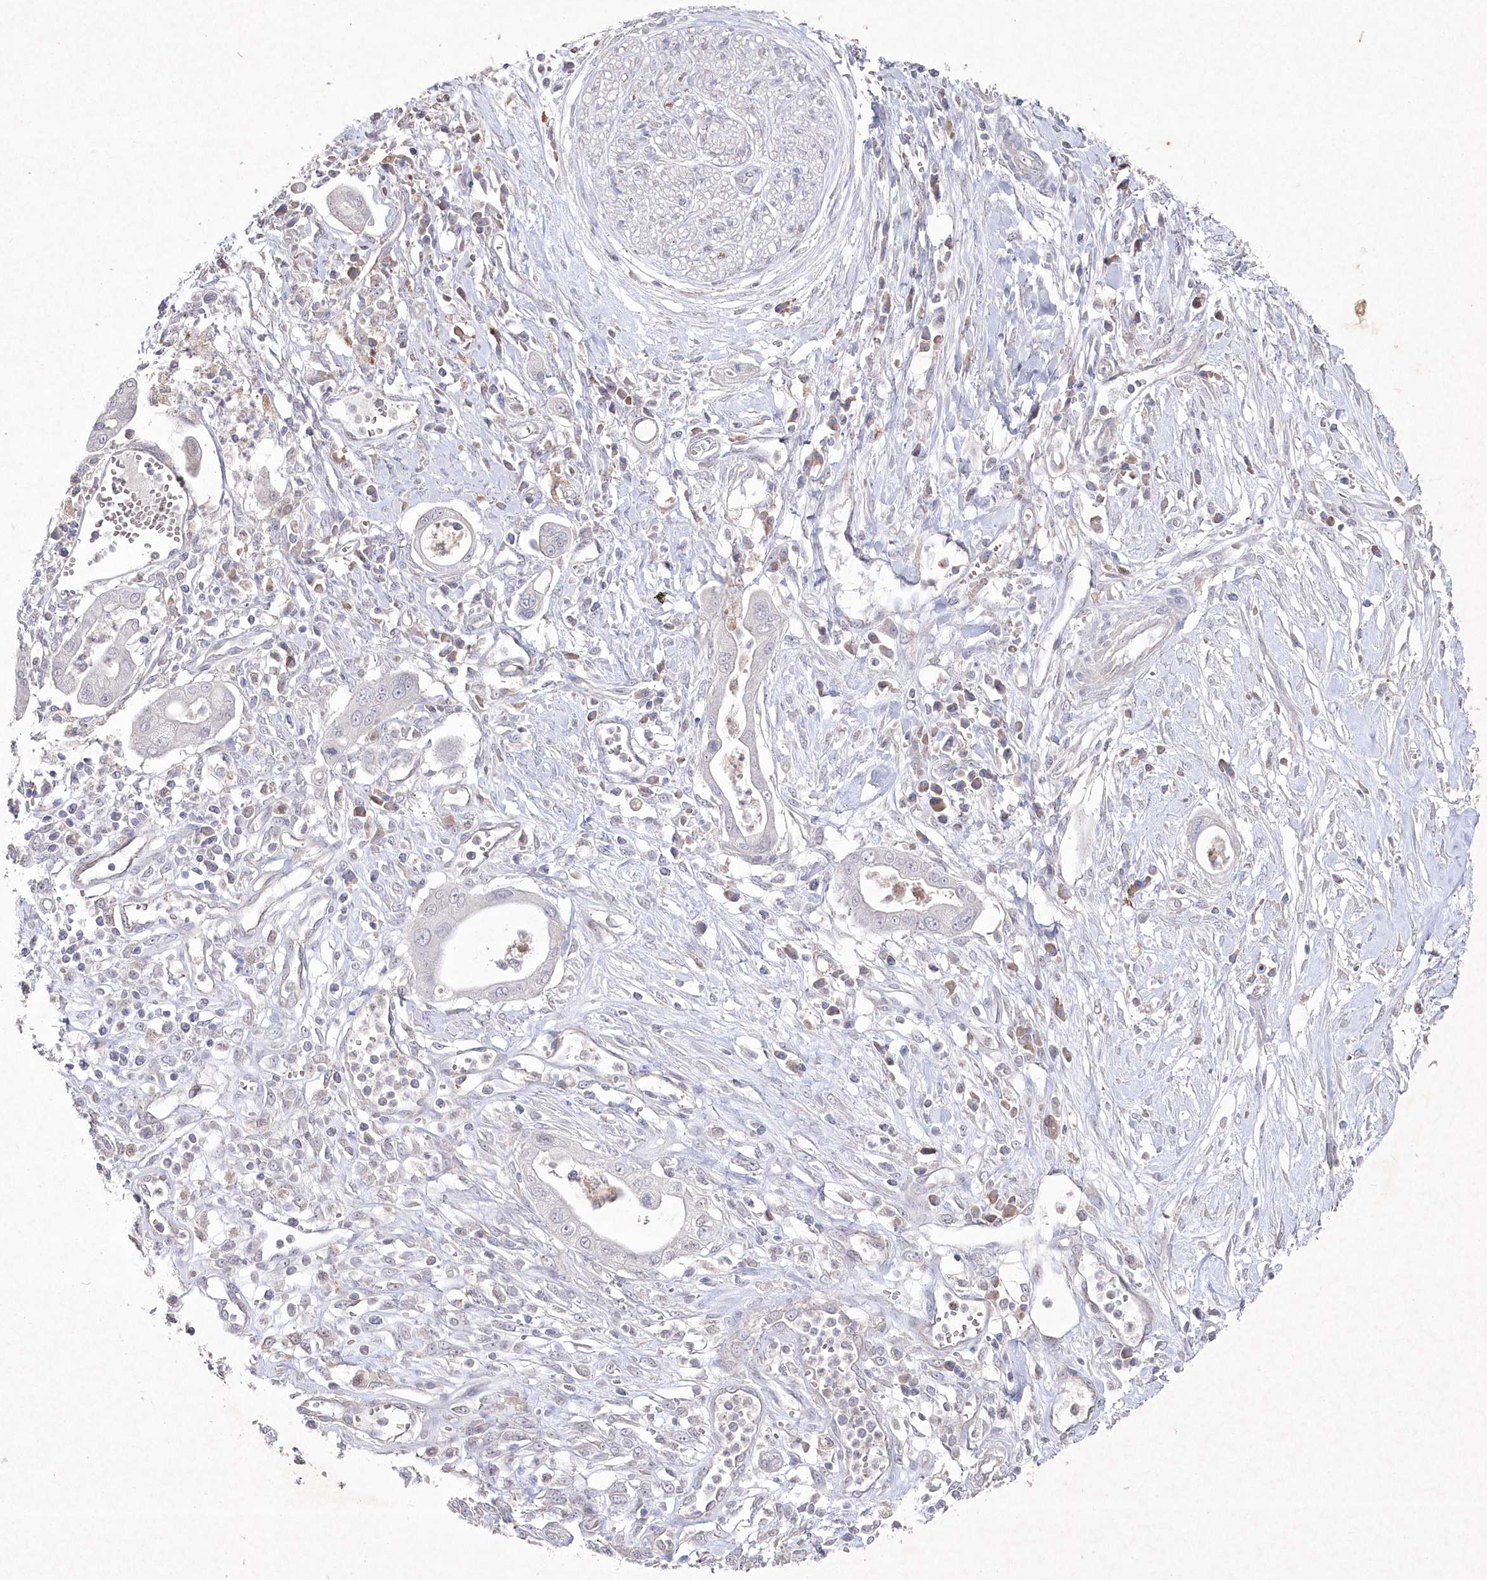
{"staining": {"intensity": "negative", "quantity": "none", "location": "none"}, "tissue": "pancreatic cancer", "cell_type": "Tumor cells", "image_type": "cancer", "snomed": [{"axis": "morphology", "description": "Adenocarcinoma, NOS"}, {"axis": "topography", "description": "Pancreas"}], "caption": "This is a micrograph of immunohistochemistry (IHC) staining of pancreatic cancer (adenocarcinoma), which shows no expression in tumor cells.", "gene": "TGFBRAP1", "patient": {"sex": "male", "age": 68}}